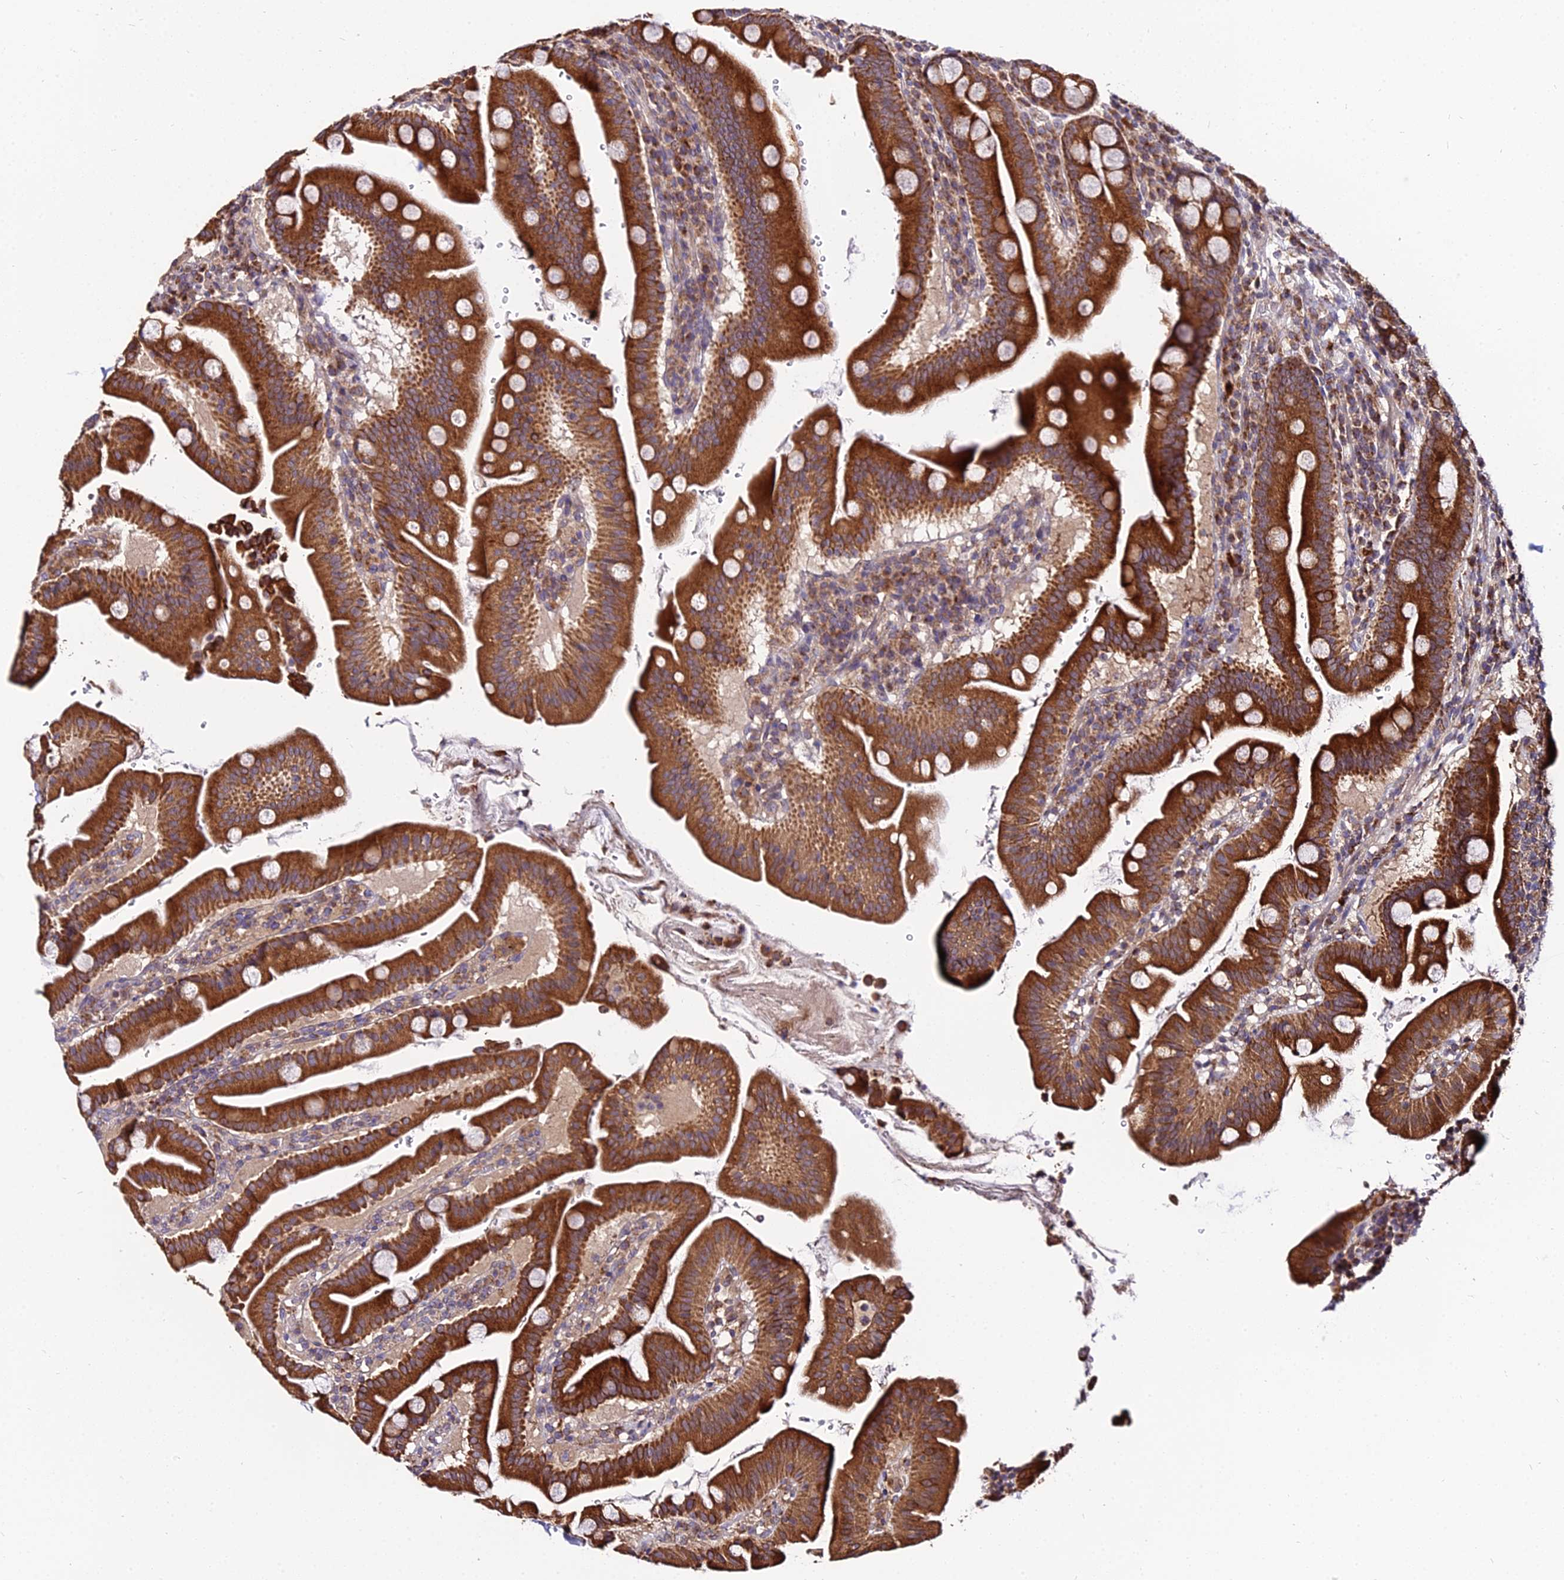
{"staining": {"intensity": "strong", "quantity": ">75%", "location": "cytoplasmic/membranous"}, "tissue": "duodenum", "cell_type": "Glandular cells", "image_type": "normal", "snomed": [{"axis": "morphology", "description": "Normal tissue, NOS"}, {"axis": "morphology", "description": "Adenocarcinoma, NOS"}, {"axis": "topography", "description": "Pancreas"}, {"axis": "topography", "description": "Duodenum"}], "caption": "The histopathology image demonstrates immunohistochemical staining of unremarkable duodenum. There is strong cytoplasmic/membranous staining is present in about >75% of glandular cells.", "gene": "ENSG00000258465", "patient": {"sex": "male", "age": 50}}